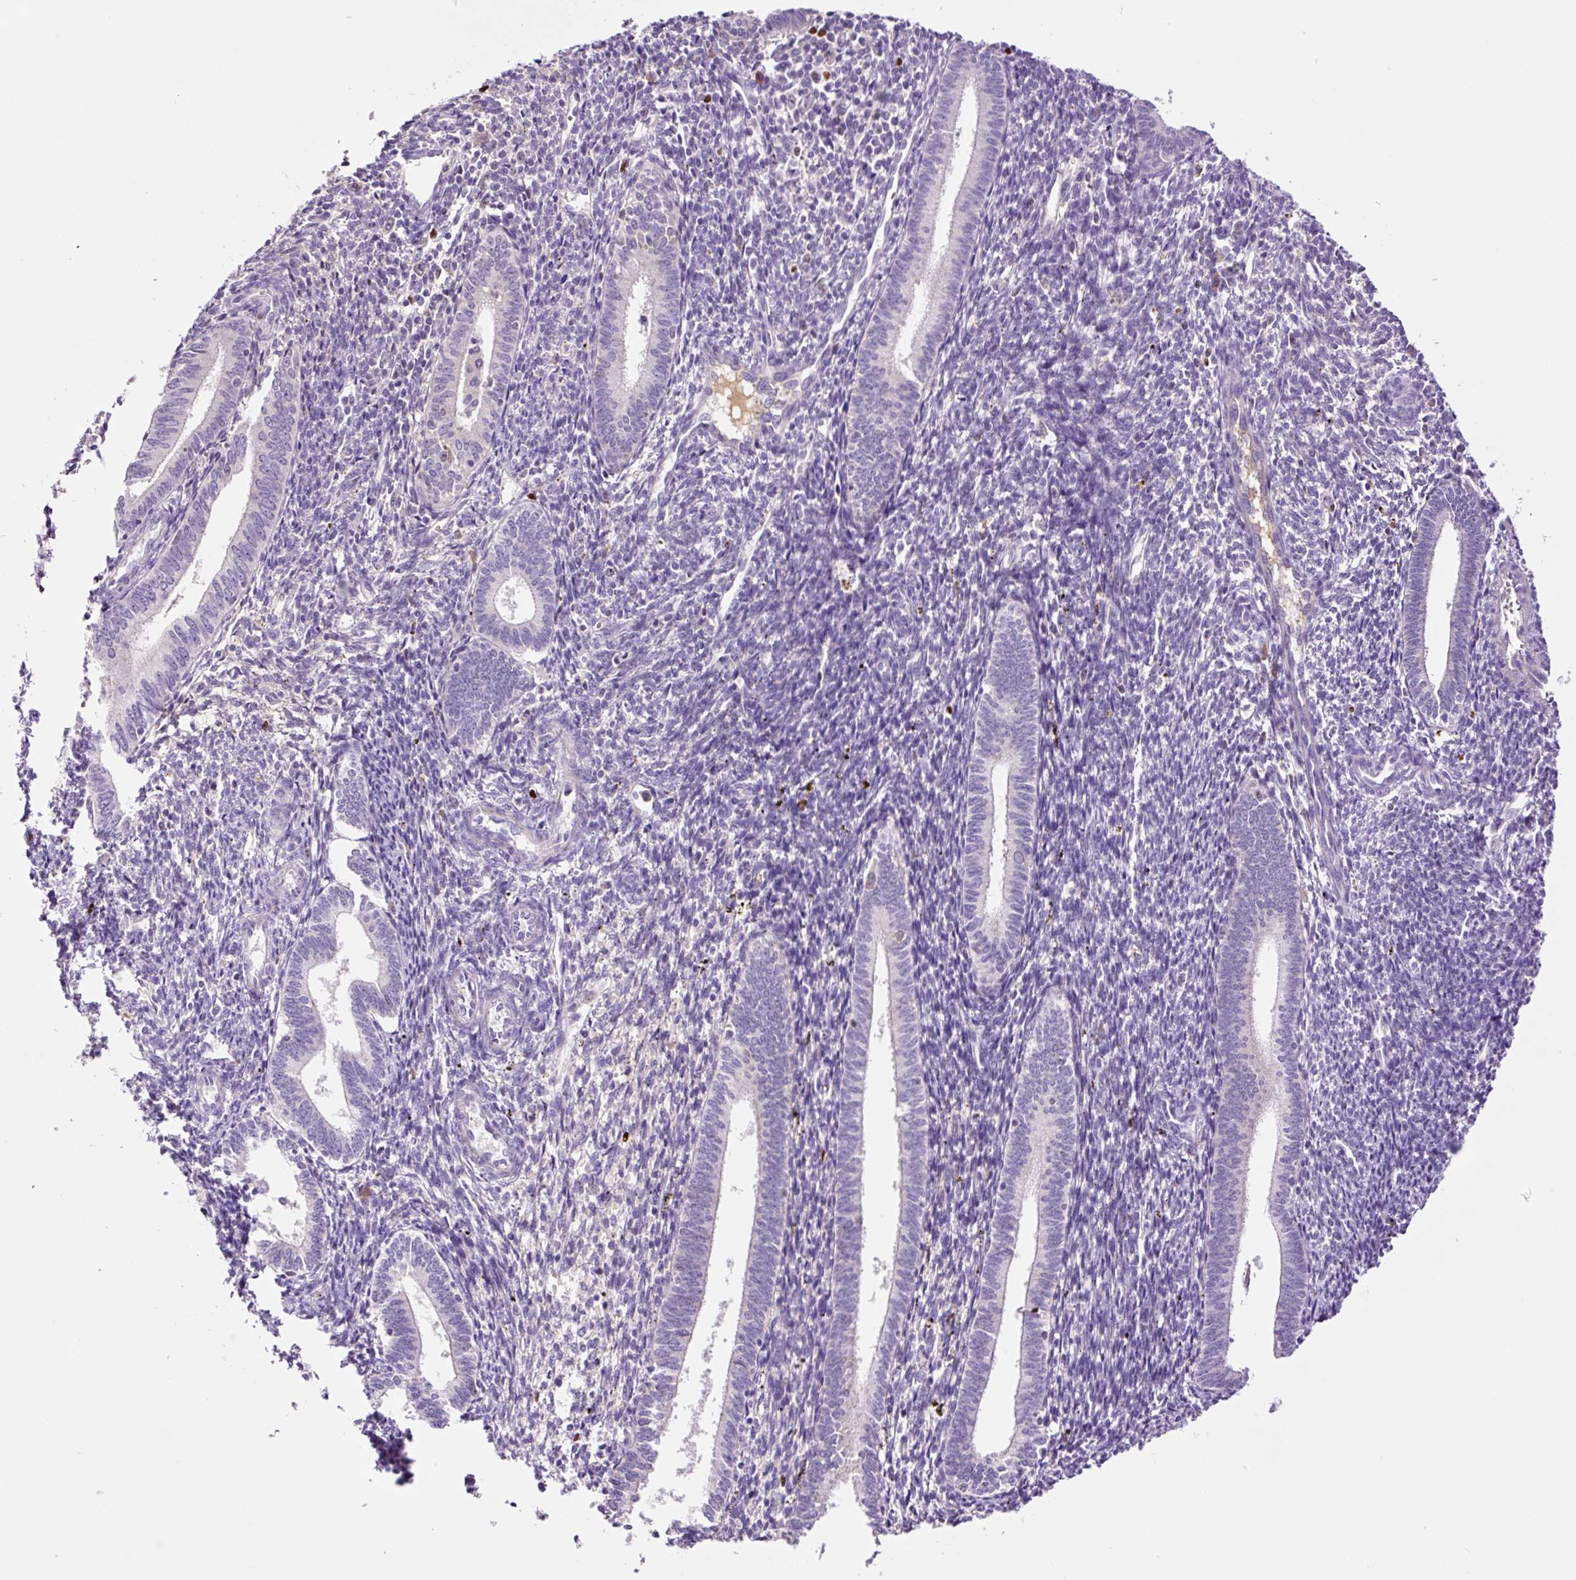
{"staining": {"intensity": "negative", "quantity": "none", "location": "none"}, "tissue": "endometrium", "cell_type": "Cells in endometrial stroma", "image_type": "normal", "snomed": [{"axis": "morphology", "description": "Normal tissue, NOS"}, {"axis": "topography", "description": "Endometrium"}], "caption": "Micrograph shows no protein positivity in cells in endometrial stroma of benign endometrium. (DAB (3,3'-diaminobenzidine) IHC with hematoxylin counter stain).", "gene": "DPPA4", "patient": {"sex": "female", "age": 41}}